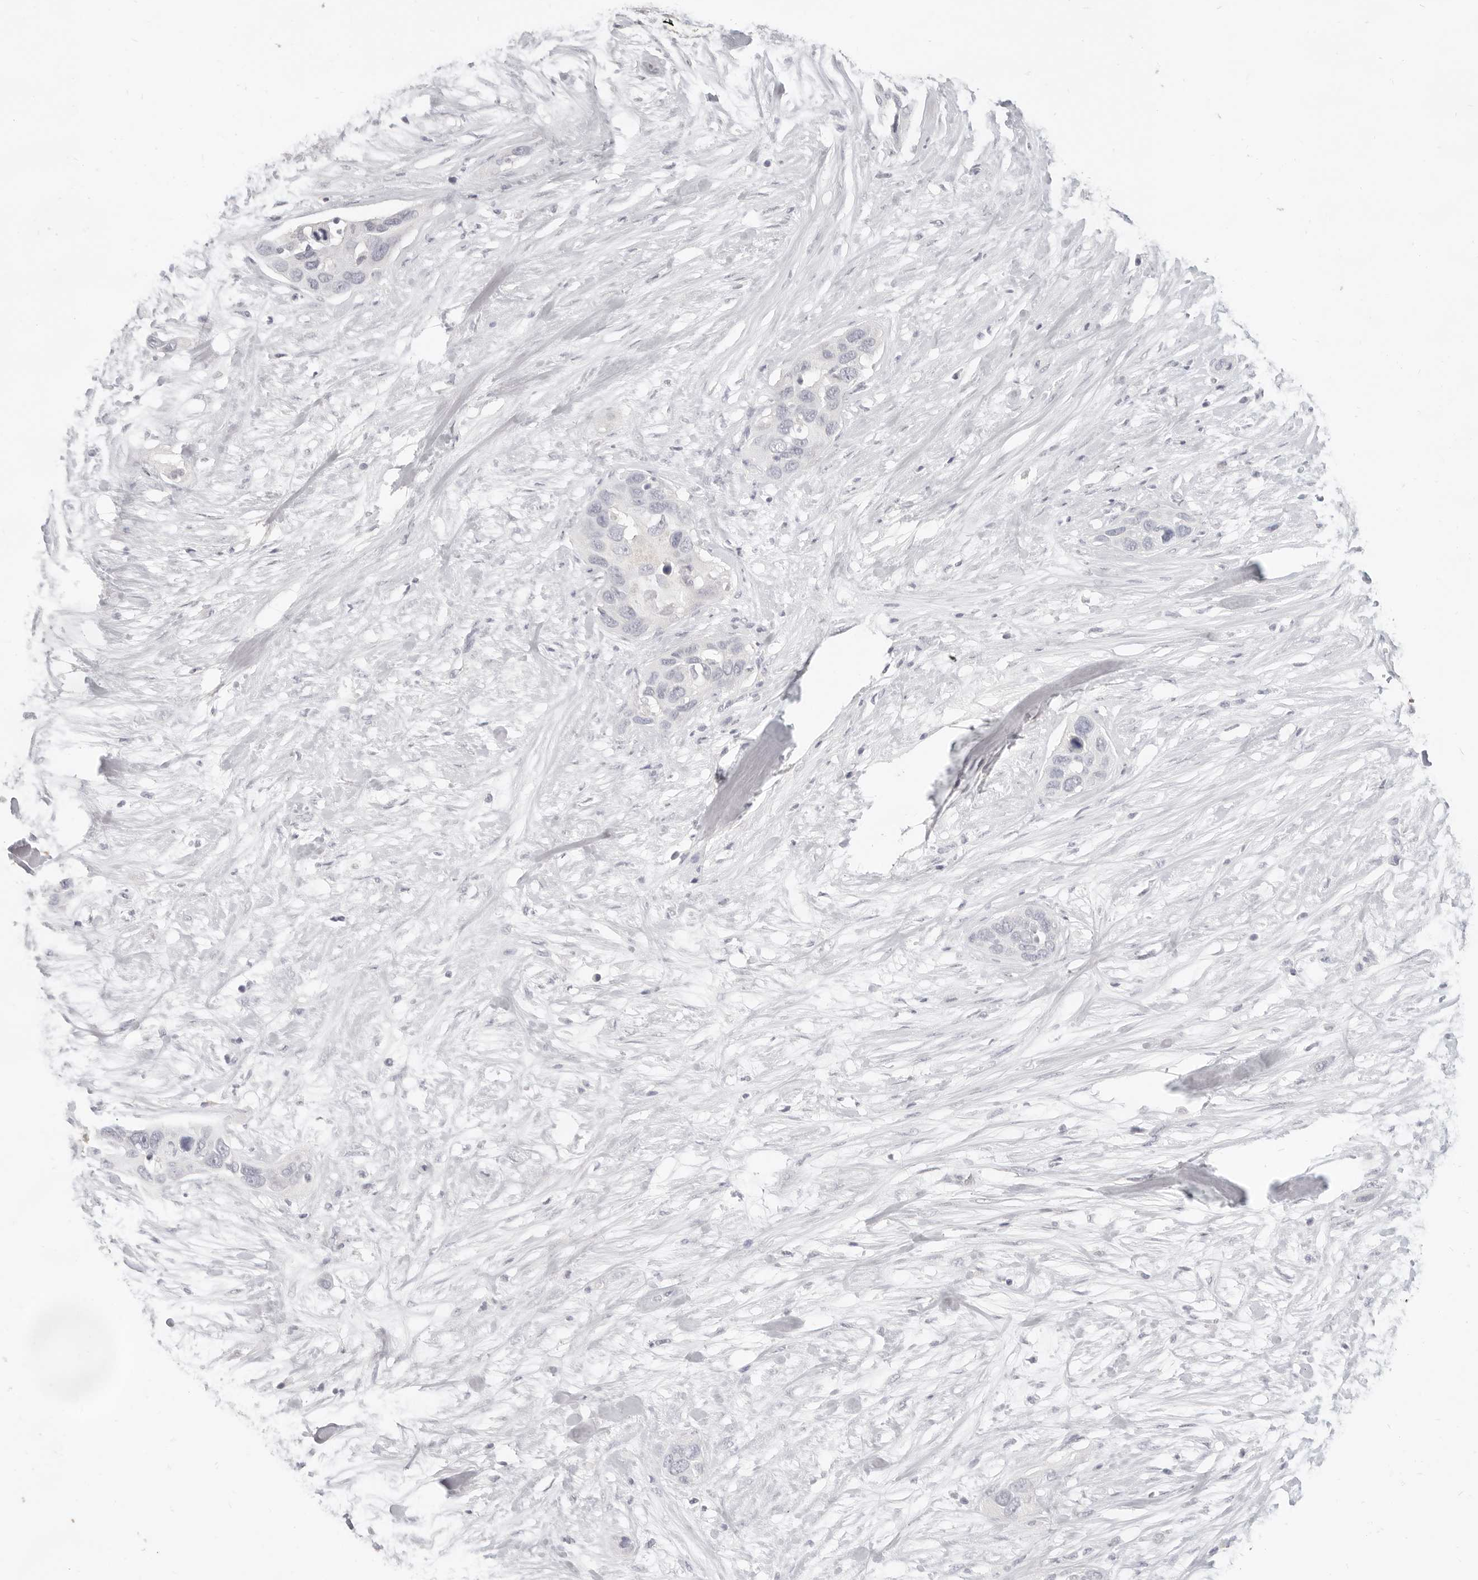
{"staining": {"intensity": "negative", "quantity": "none", "location": "none"}, "tissue": "pancreatic cancer", "cell_type": "Tumor cells", "image_type": "cancer", "snomed": [{"axis": "morphology", "description": "Adenocarcinoma, NOS"}, {"axis": "topography", "description": "Pancreas"}], "caption": "High power microscopy image of an immunohistochemistry (IHC) image of pancreatic cancer, revealing no significant expression in tumor cells.", "gene": "EPCAM", "patient": {"sex": "female", "age": 60}}